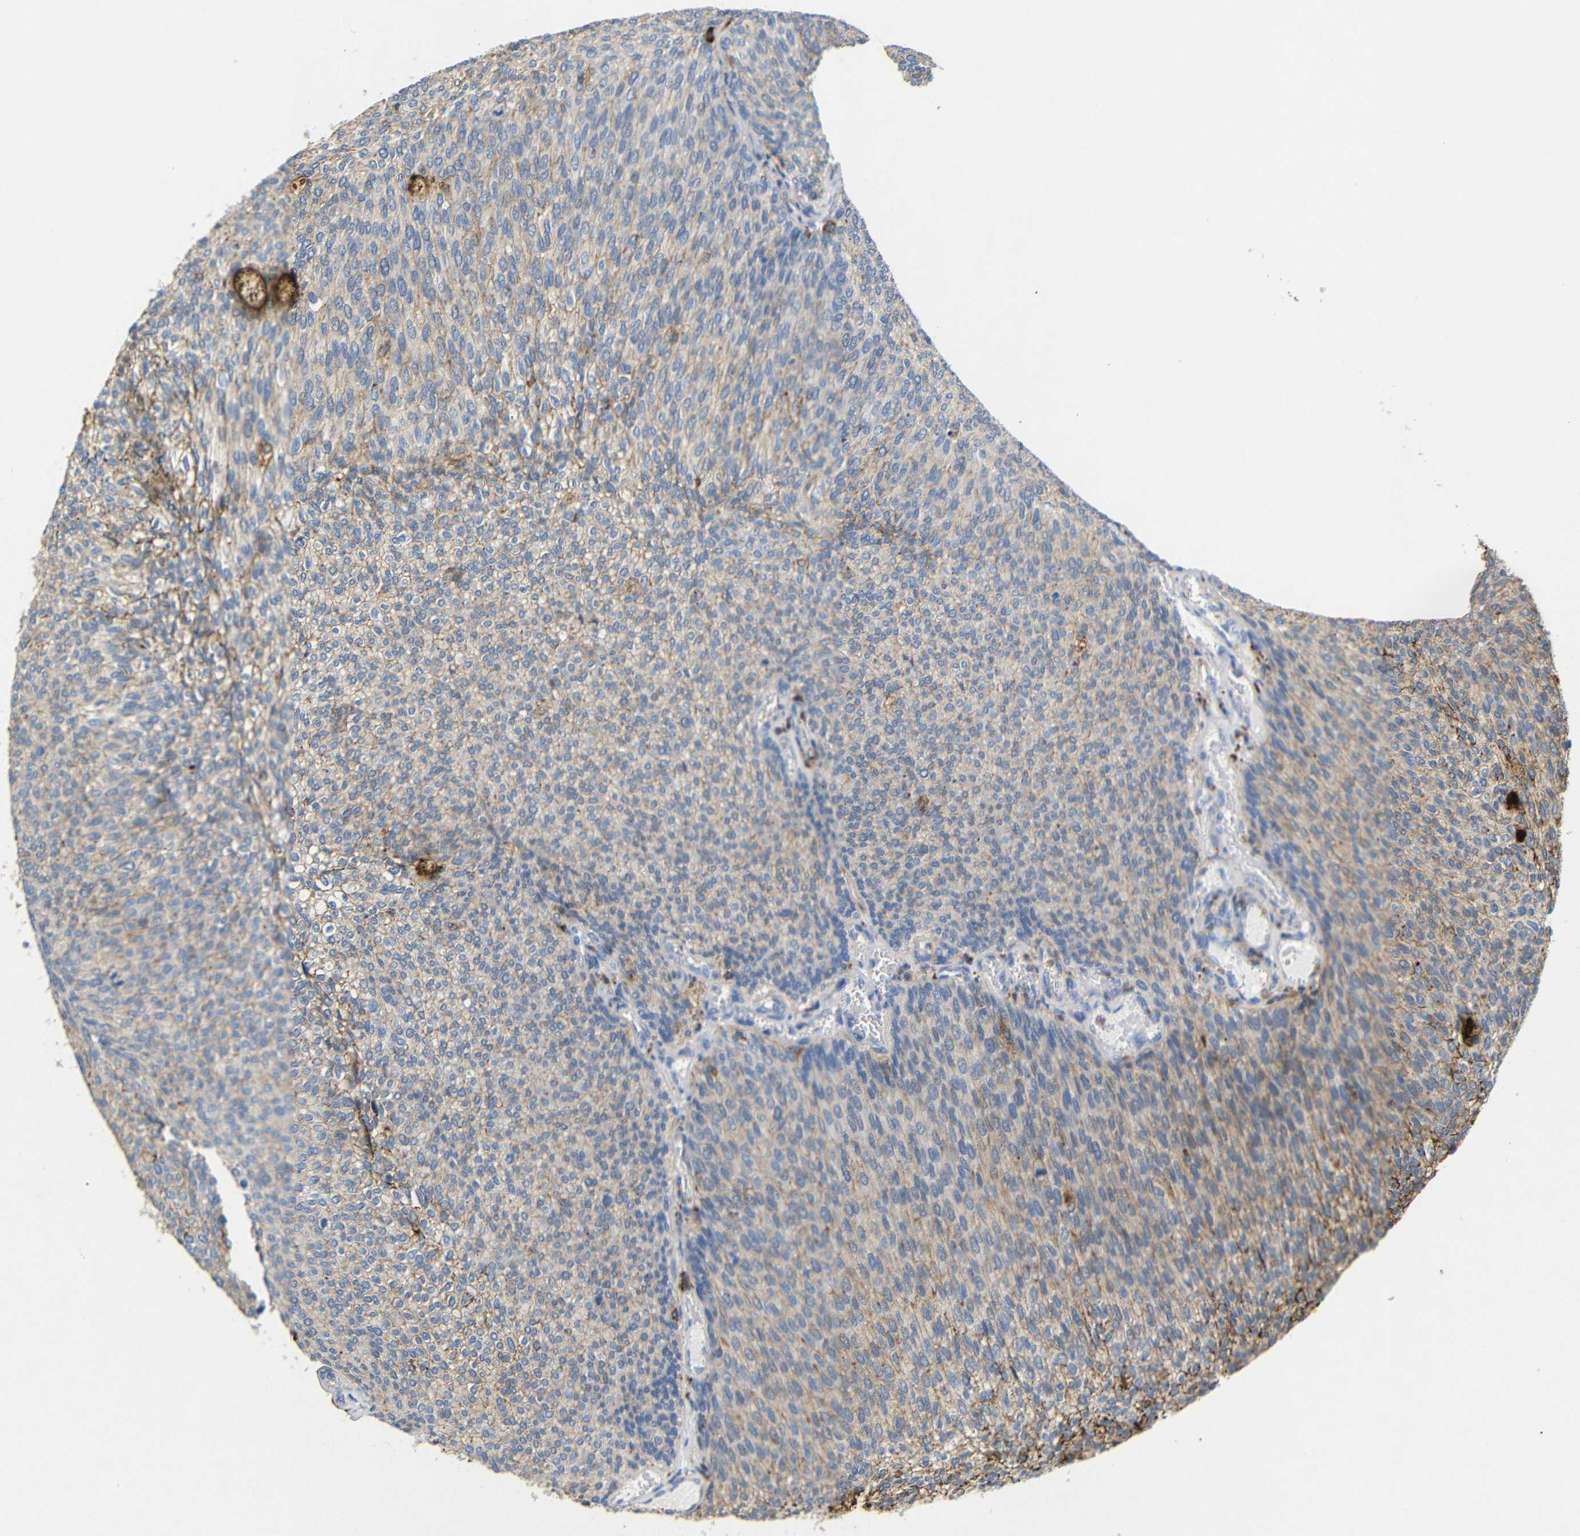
{"staining": {"intensity": "moderate", "quantity": ">75%", "location": "cytoplasmic/membranous"}, "tissue": "urothelial cancer", "cell_type": "Tumor cells", "image_type": "cancer", "snomed": [{"axis": "morphology", "description": "Urothelial carcinoma, Low grade"}, {"axis": "topography", "description": "Urinary bladder"}], "caption": "This photomicrograph reveals immunohistochemistry (IHC) staining of human urothelial cancer, with medium moderate cytoplasmic/membranous positivity in approximately >75% of tumor cells.", "gene": "SDCBP", "patient": {"sex": "female", "age": 79}}